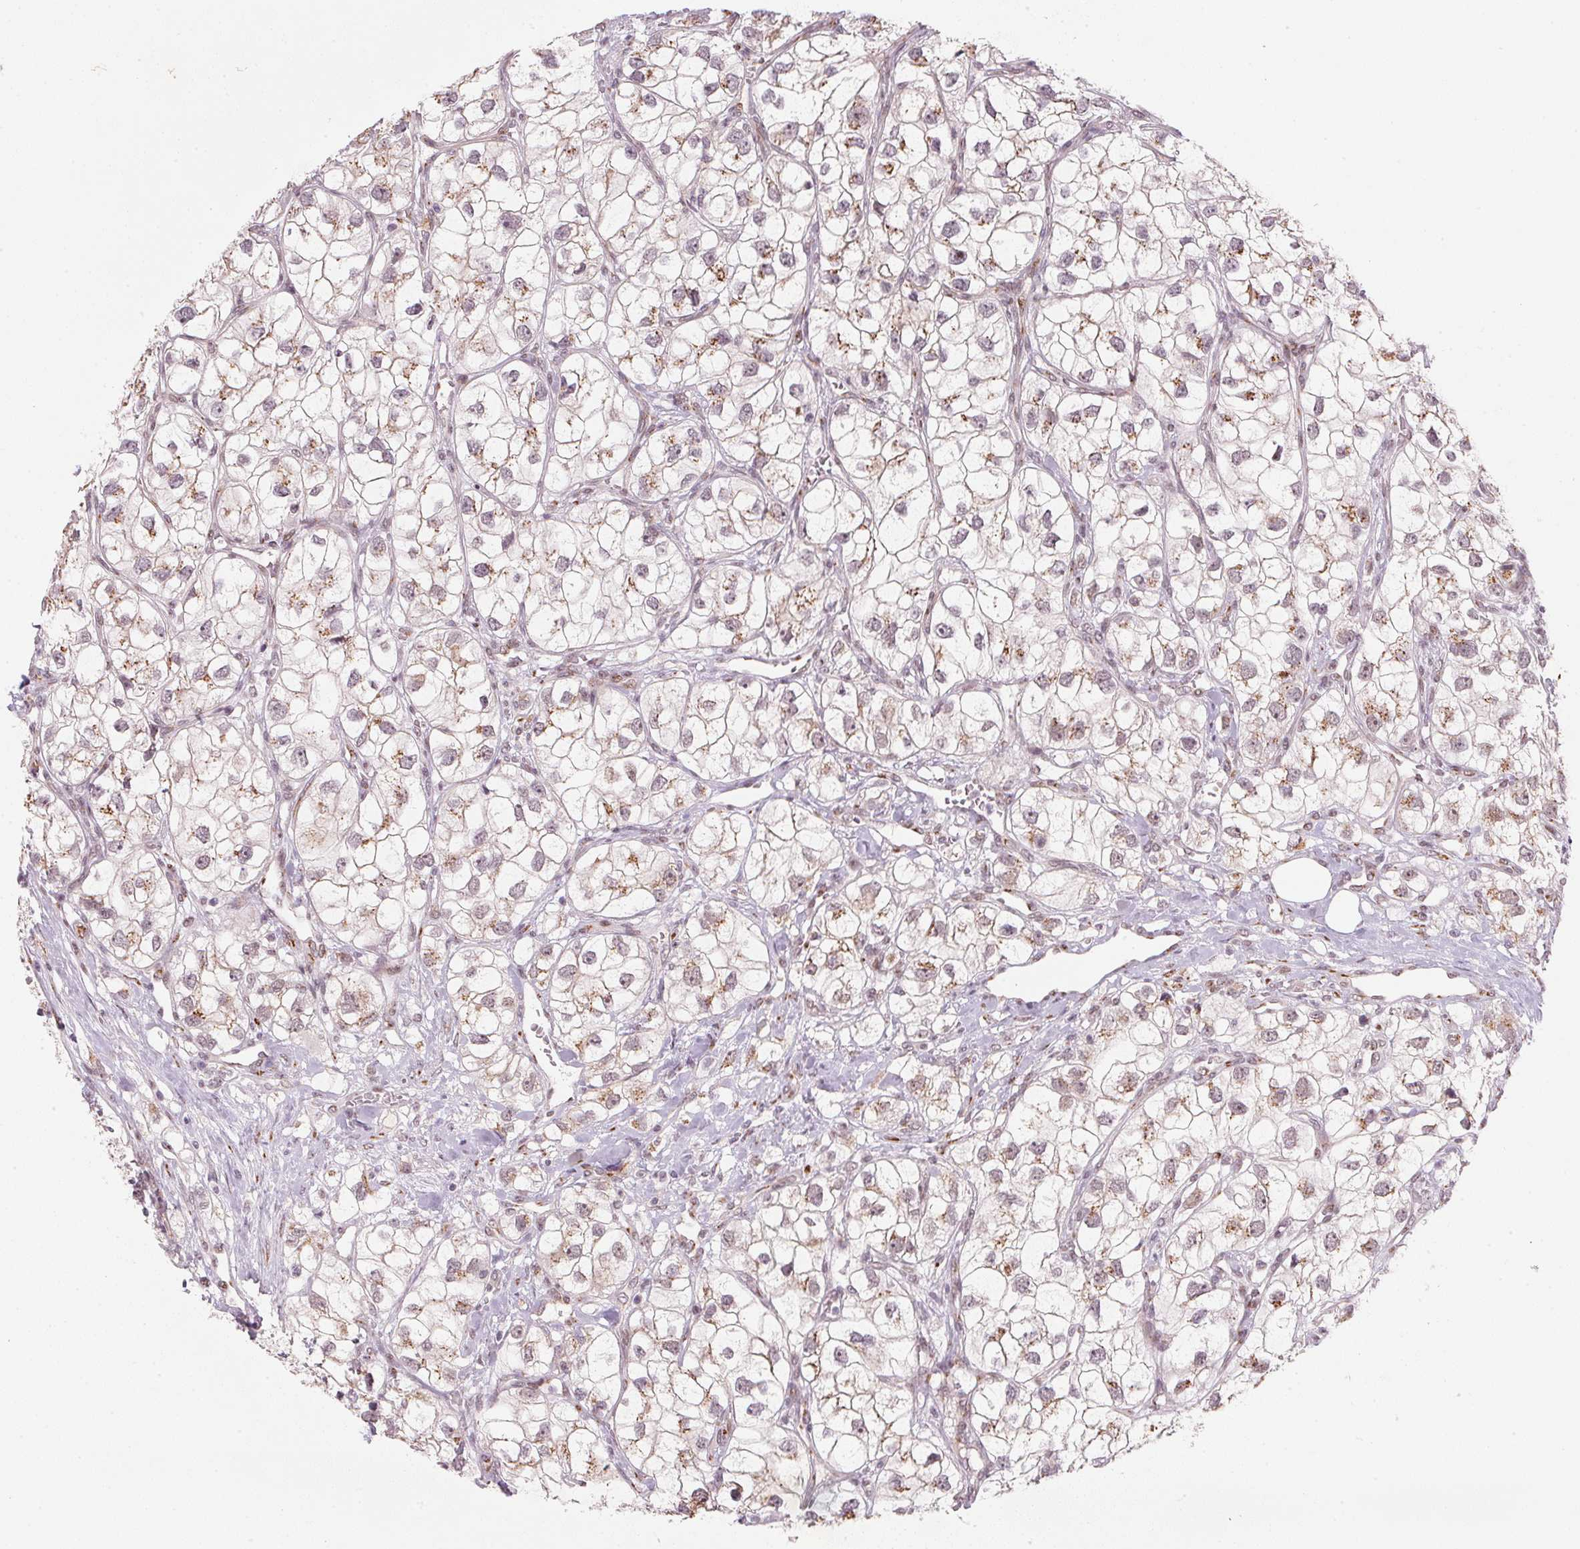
{"staining": {"intensity": "weak", "quantity": ">75%", "location": "cytoplasmic/membranous"}, "tissue": "renal cancer", "cell_type": "Tumor cells", "image_type": "cancer", "snomed": [{"axis": "morphology", "description": "Adenocarcinoma, NOS"}, {"axis": "topography", "description": "Kidney"}], "caption": "Immunohistochemical staining of renal cancer shows weak cytoplasmic/membranous protein positivity in approximately >75% of tumor cells. The staining is performed using DAB brown chromogen to label protein expression. The nuclei are counter-stained blue using hematoxylin.", "gene": "RAB22A", "patient": {"sex": "male", "age": 59}}